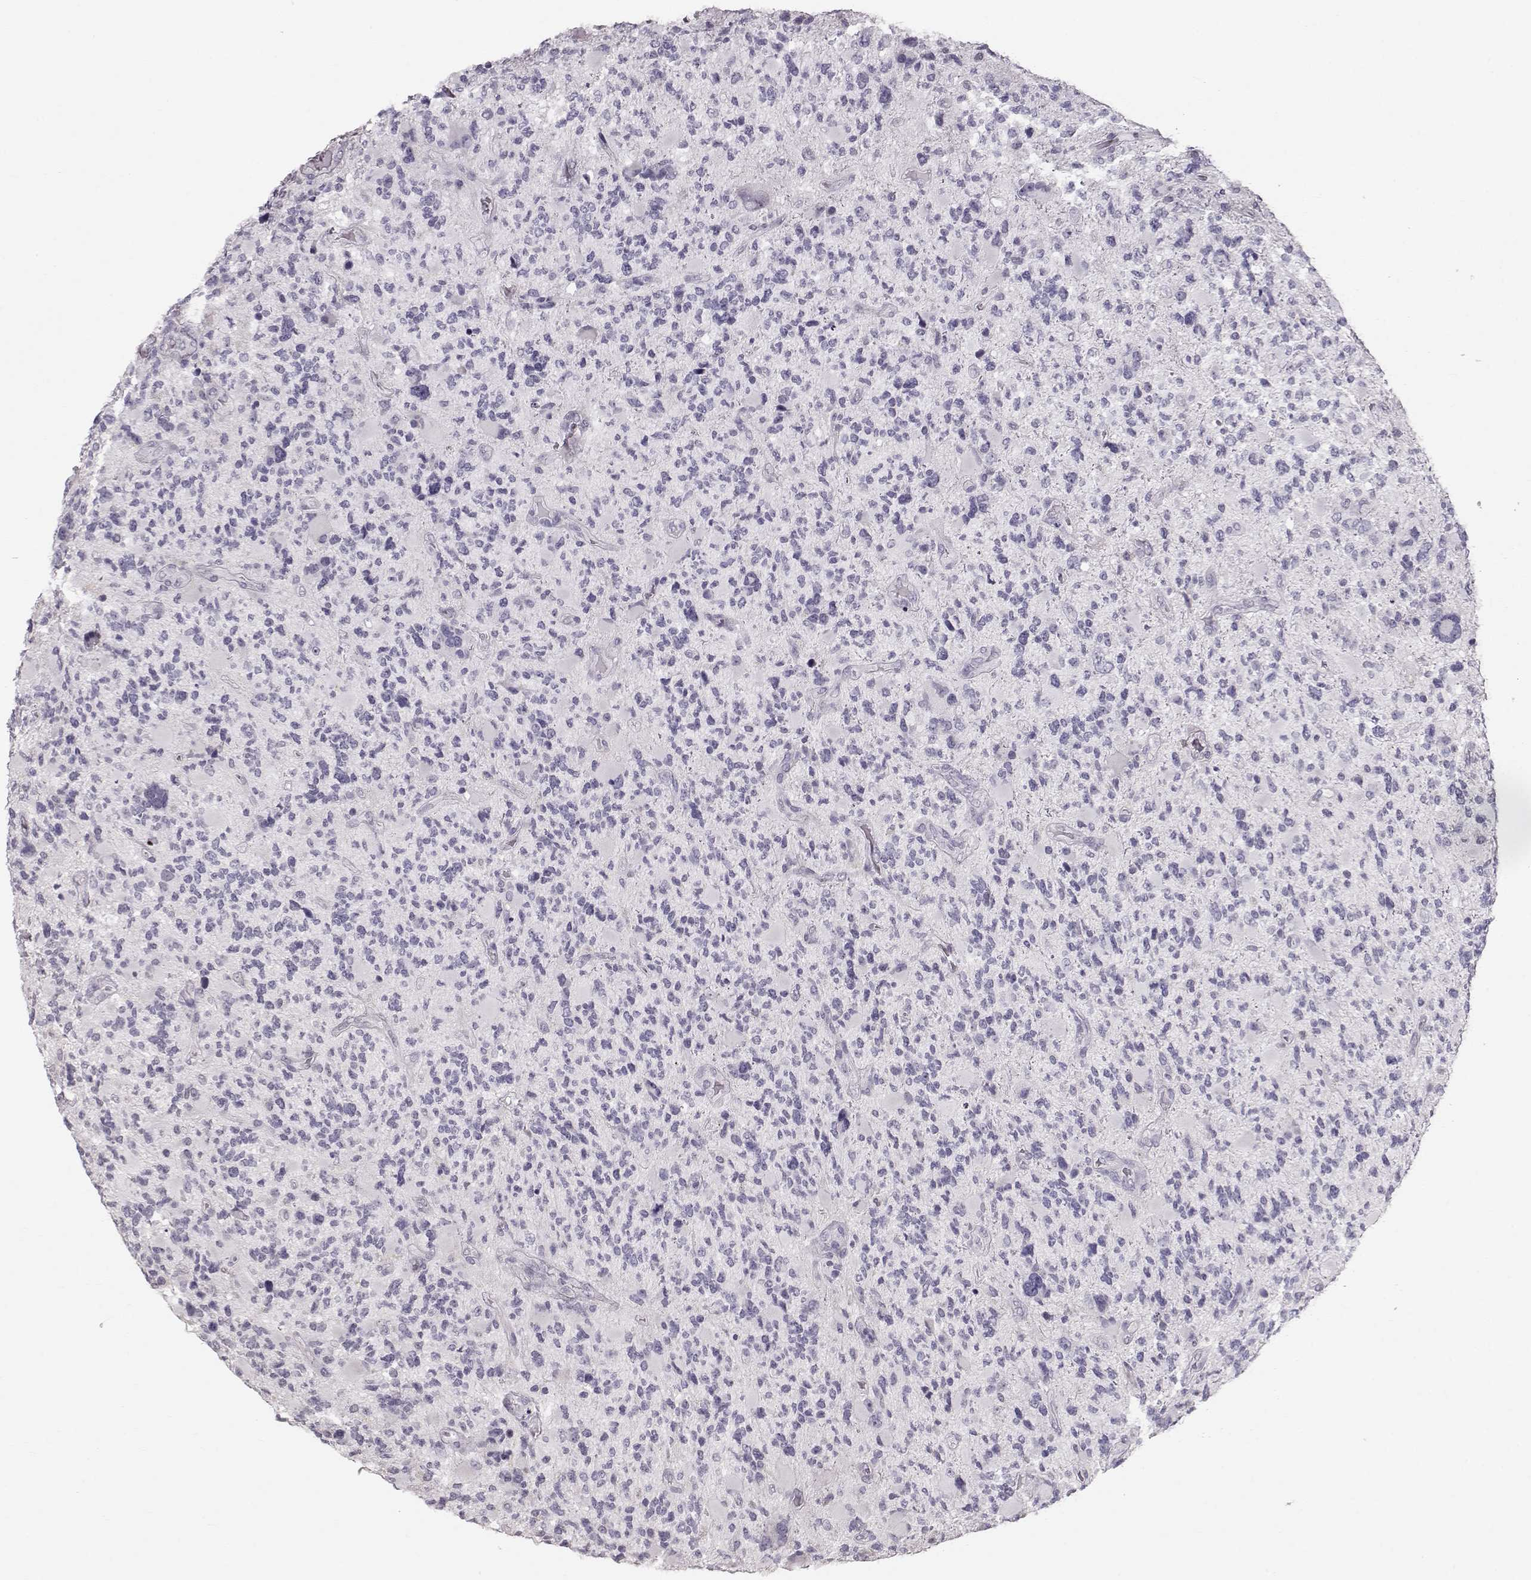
{"staining": {"intensity": "negative", "quantity": "none", "location": "none"}, "tissue": "glioma", "cell_type": "Tumor cells", "image_type": "cancer", "snomed": [{"axis": "morphology", "description": "Glioma, malignant, High grade"}, {"axis": "topography", "description": "Brain"}], "caption": "This is a micrograph of immunohistochemistry staining of glioma, which shows no staining in tumor cells. Nuclei are stained in blue.", "gene": "POU1F1", "patient": {"sex": "female", "age": 71}}